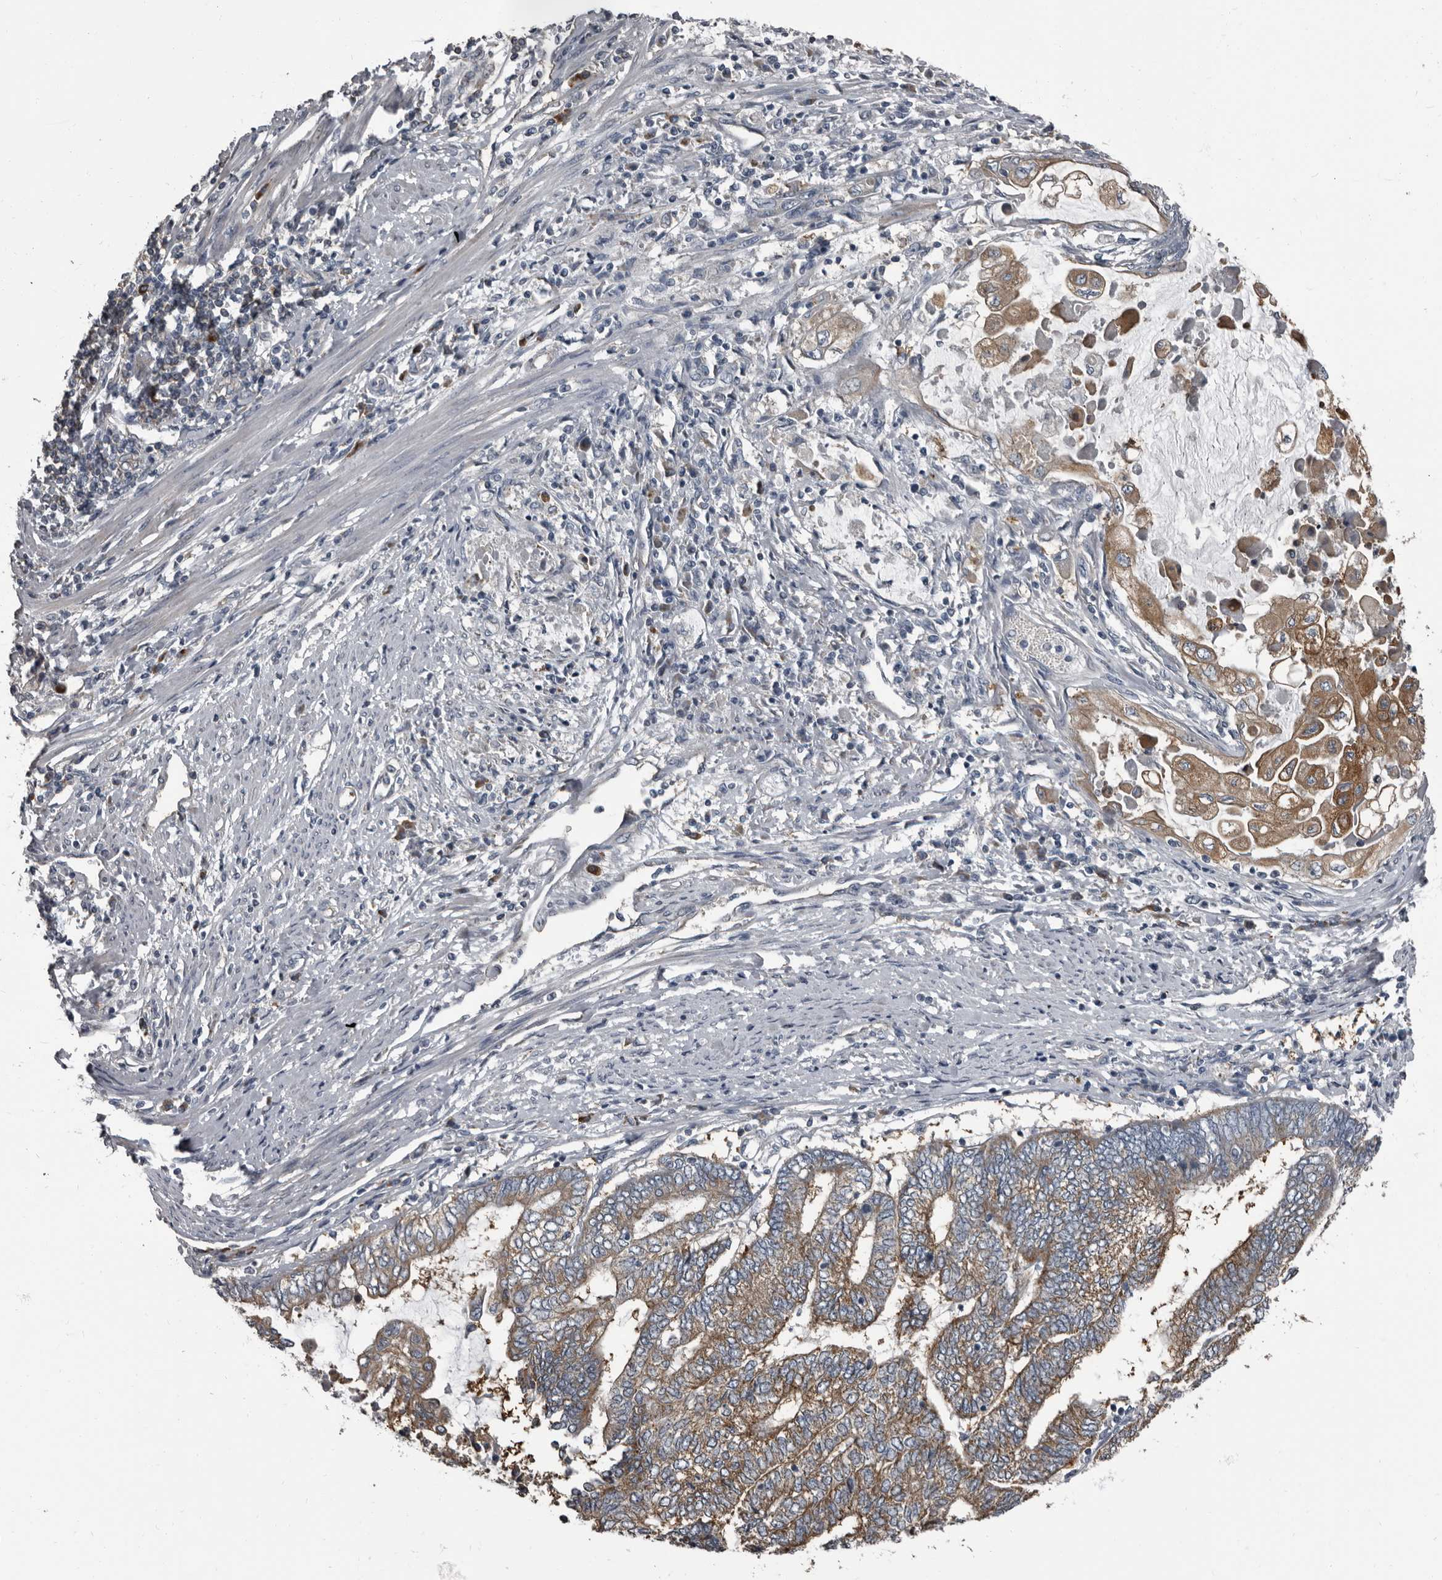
{"staining": {"intensity": "moderate", "quantity": ">75%", "location": "cytoplasmic/membranous"}, "tissue": "endometrial cancer", "cell_type": "Tumor cells", "image_type": "cancer", "snomed": [{"axis": "morphology", "description": "Adenocarcinoma, NOS"}, {"axis": "topography", "description": "Uterus"}, {"axis": "topography", "description": "Endometrium"}], "caption": "An image showing moderate cytoplasmic/membranous positivity in about >75% of tumor cells in endometrial cancer (adenocarcinoma), as visualized by brown immunohistochemical staining.", "gene": "TPD52L1", "patient": {"sex": "female", "age": 70}}